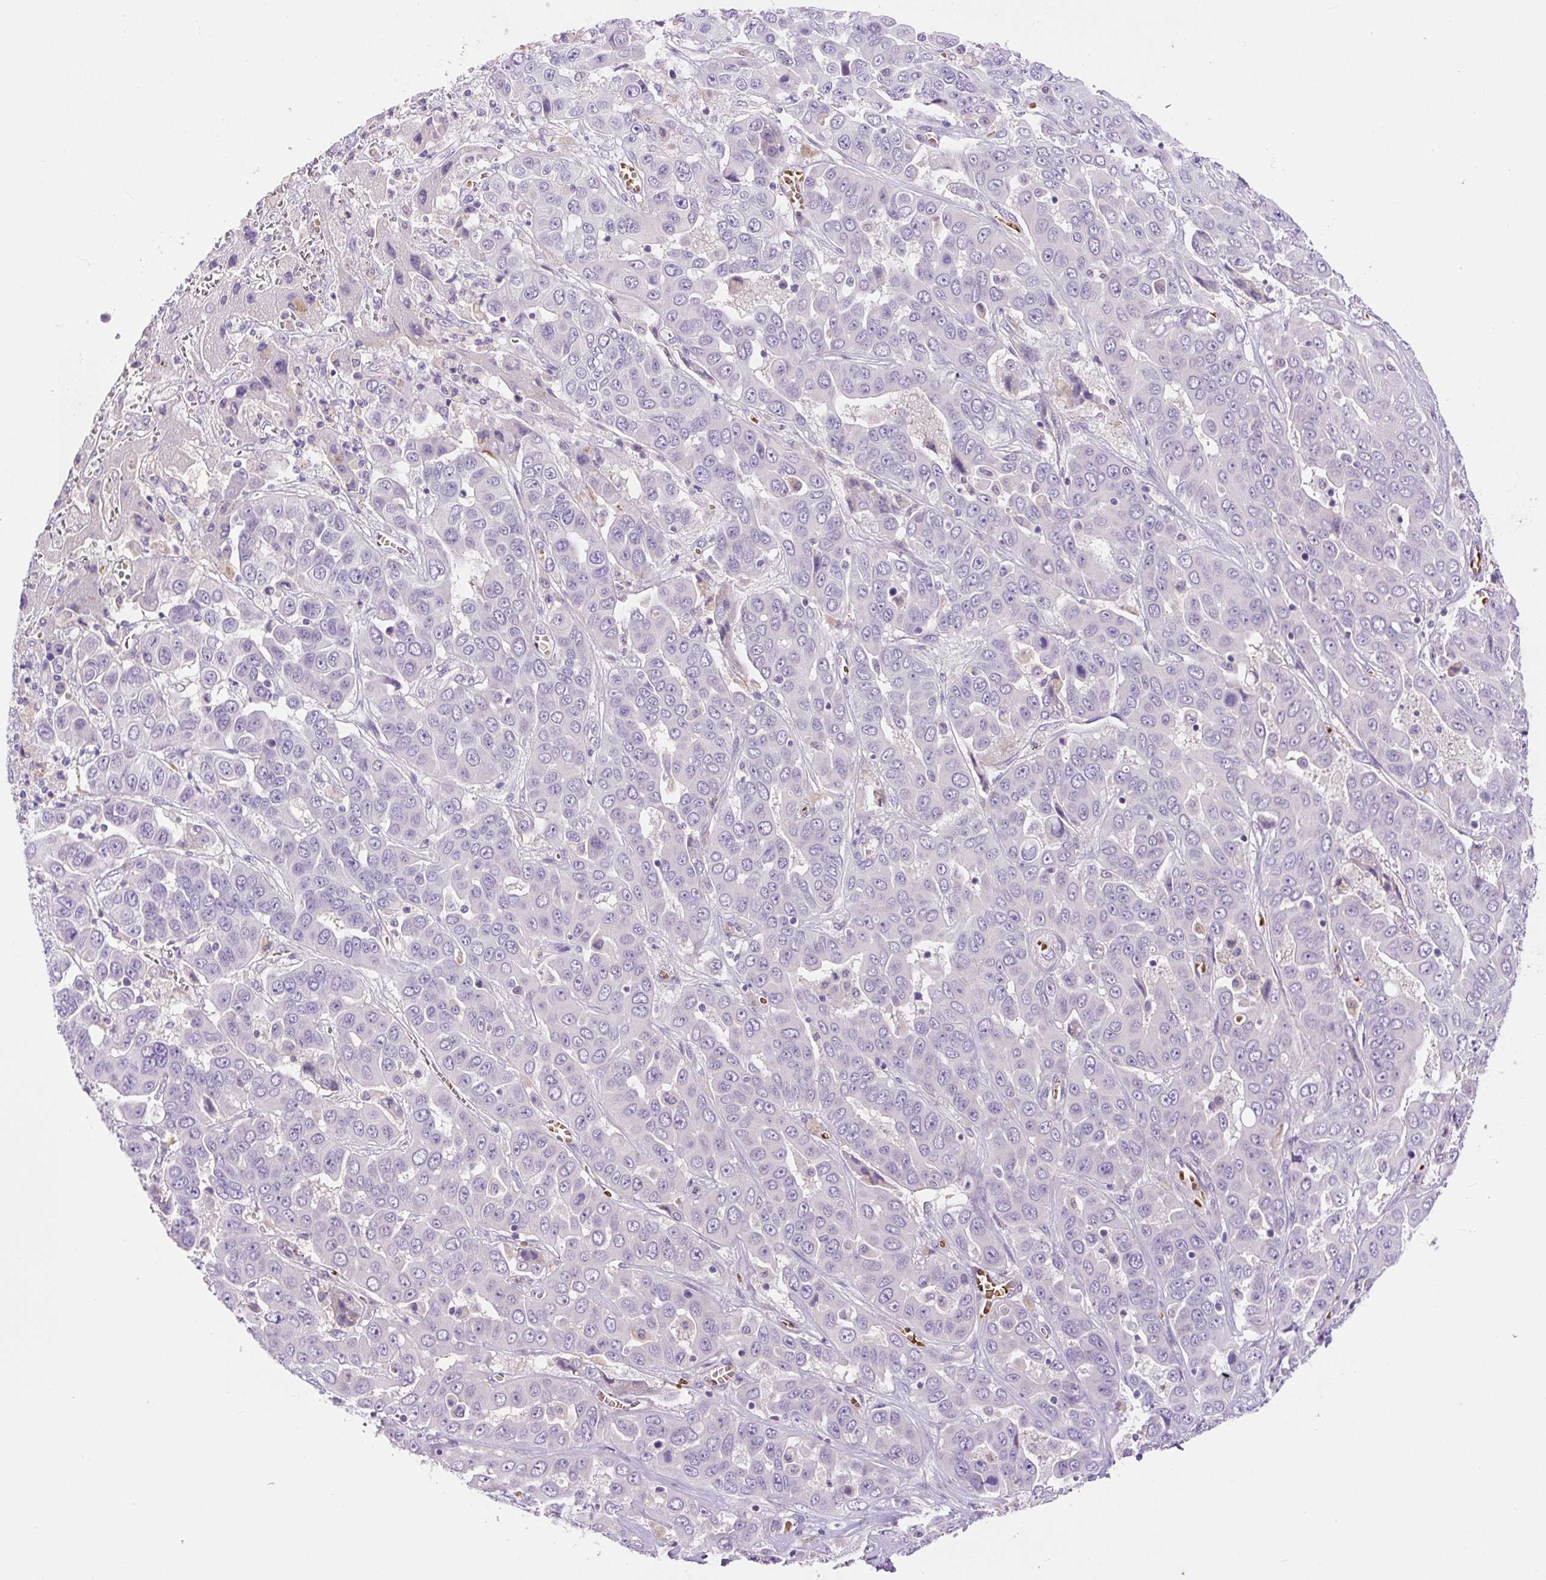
{"staining": {"intensity": "negative", "quantity": "none", "location": "none"}, "tissue": "liver cancer", "cell_type": "Tumor cells", "image_type": "cancer", "snomed": [{"axis": "morphology", "description": "Cholangiocarcinoma"}, {"axis": "topography", "description": "Liver"}], "caption": "IHC micrograph of cholangiocarcinoma (liver) stained for a protein (brown), which displays no expression in tumor cells.", "gene": "LHFPL5", "patient": {"sex": "female", "age": 52}}